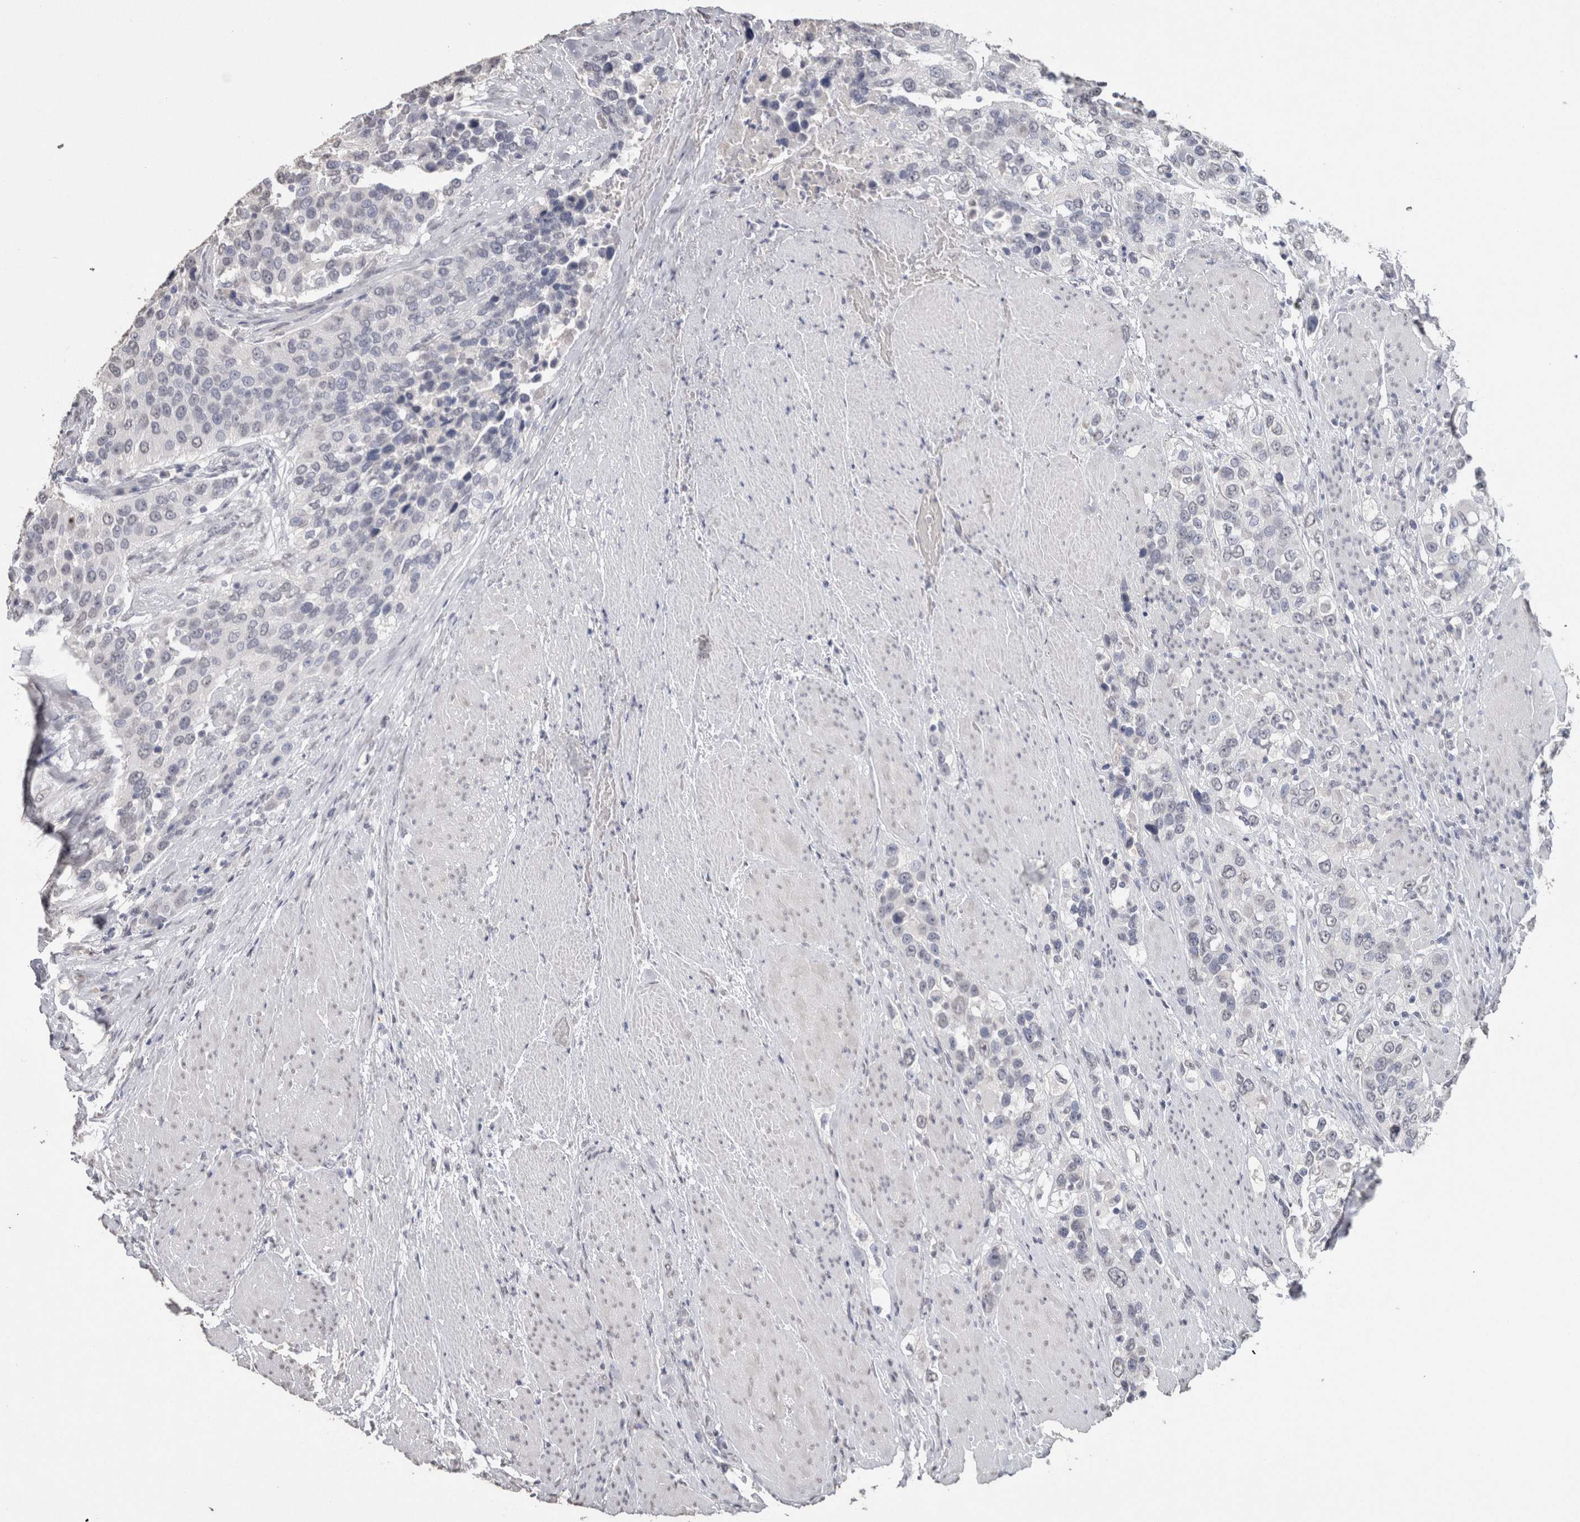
{"staining": {"intensity": "negative", "quantity": "none", "location": "none"}, "tissue": "urothelial cancer", "cell_type": "Tumor cells", "image_type": "cancer", "snomed": [{"axis": "morphology", "description": "Urothelial carcinoma, High grade"}, {"axis": "topography", "description": "Urinary bladder"}], "caption": "IHC histopathology image of urothelial carcinoma (high-grade) stained for a protein (brown), which reveals no positivity in tumor cells. Brightfield microscopy of immunohistochemistry (IHC) stained with DAB (brown) and hematoxylin (blue), captured at high magnification.", "gene": "LGALS2", "patient": {"sex": "female", "age": 80}}